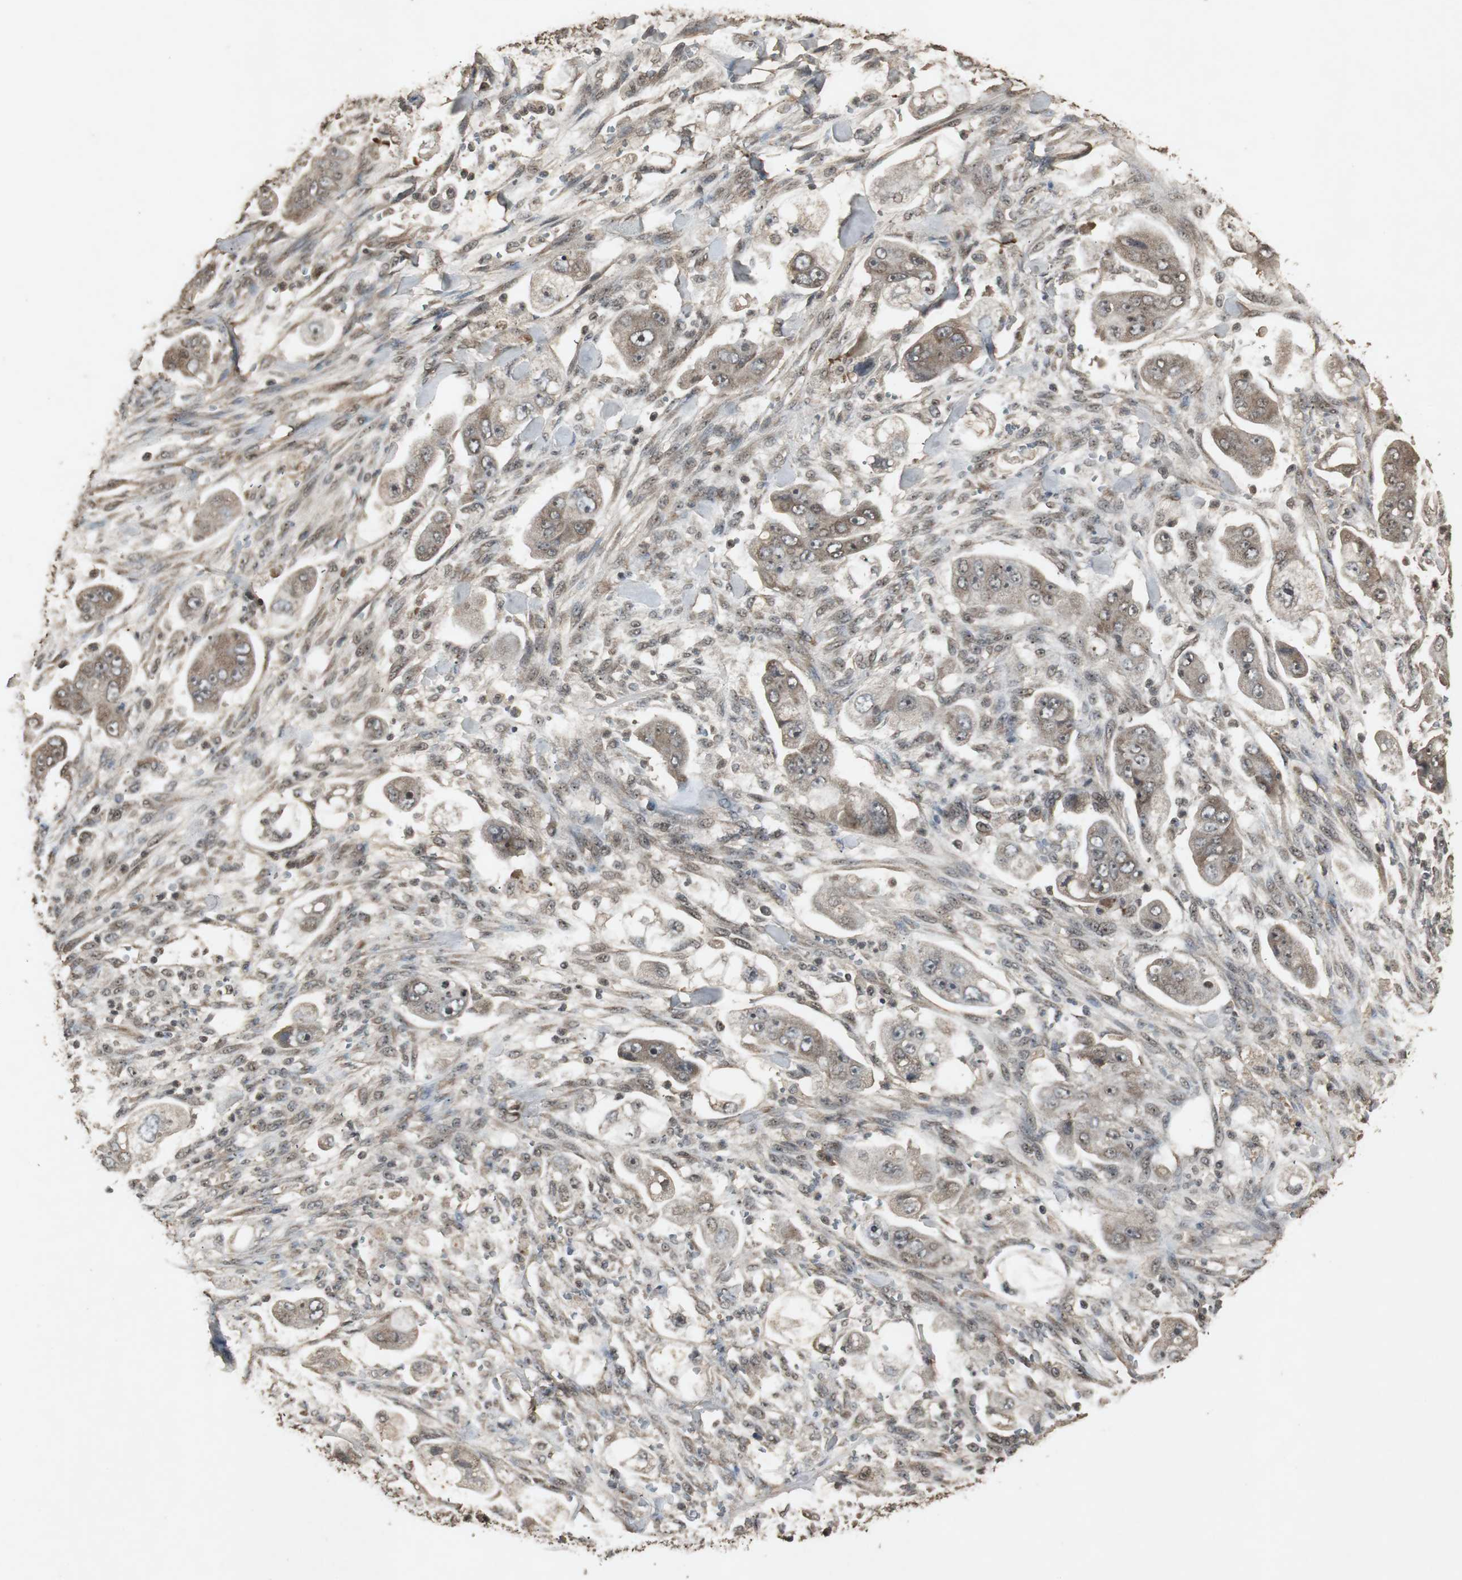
{"staining": {"intensity": "moderate", "quantity": ">75%", "location": "cytoplasmic/membranous,nuclear"}, "tissue": "stomach cancer", "cell_type": "Tumor cells", "image_type": "cancer", "snomed": [{"axis": "morphology", "description": "Adenocarcinoma, NOS"}, {"axis": "topography", "description": "Stomach"}], "caption": "Tumor cells exhibit medium levels of moderate cytoplasmic/membranous and nuclear positivity in approximately >75% of cells in human stomach cancer.", "gene": "EMX1", "patient": {"sex": "male", "age": 62}}